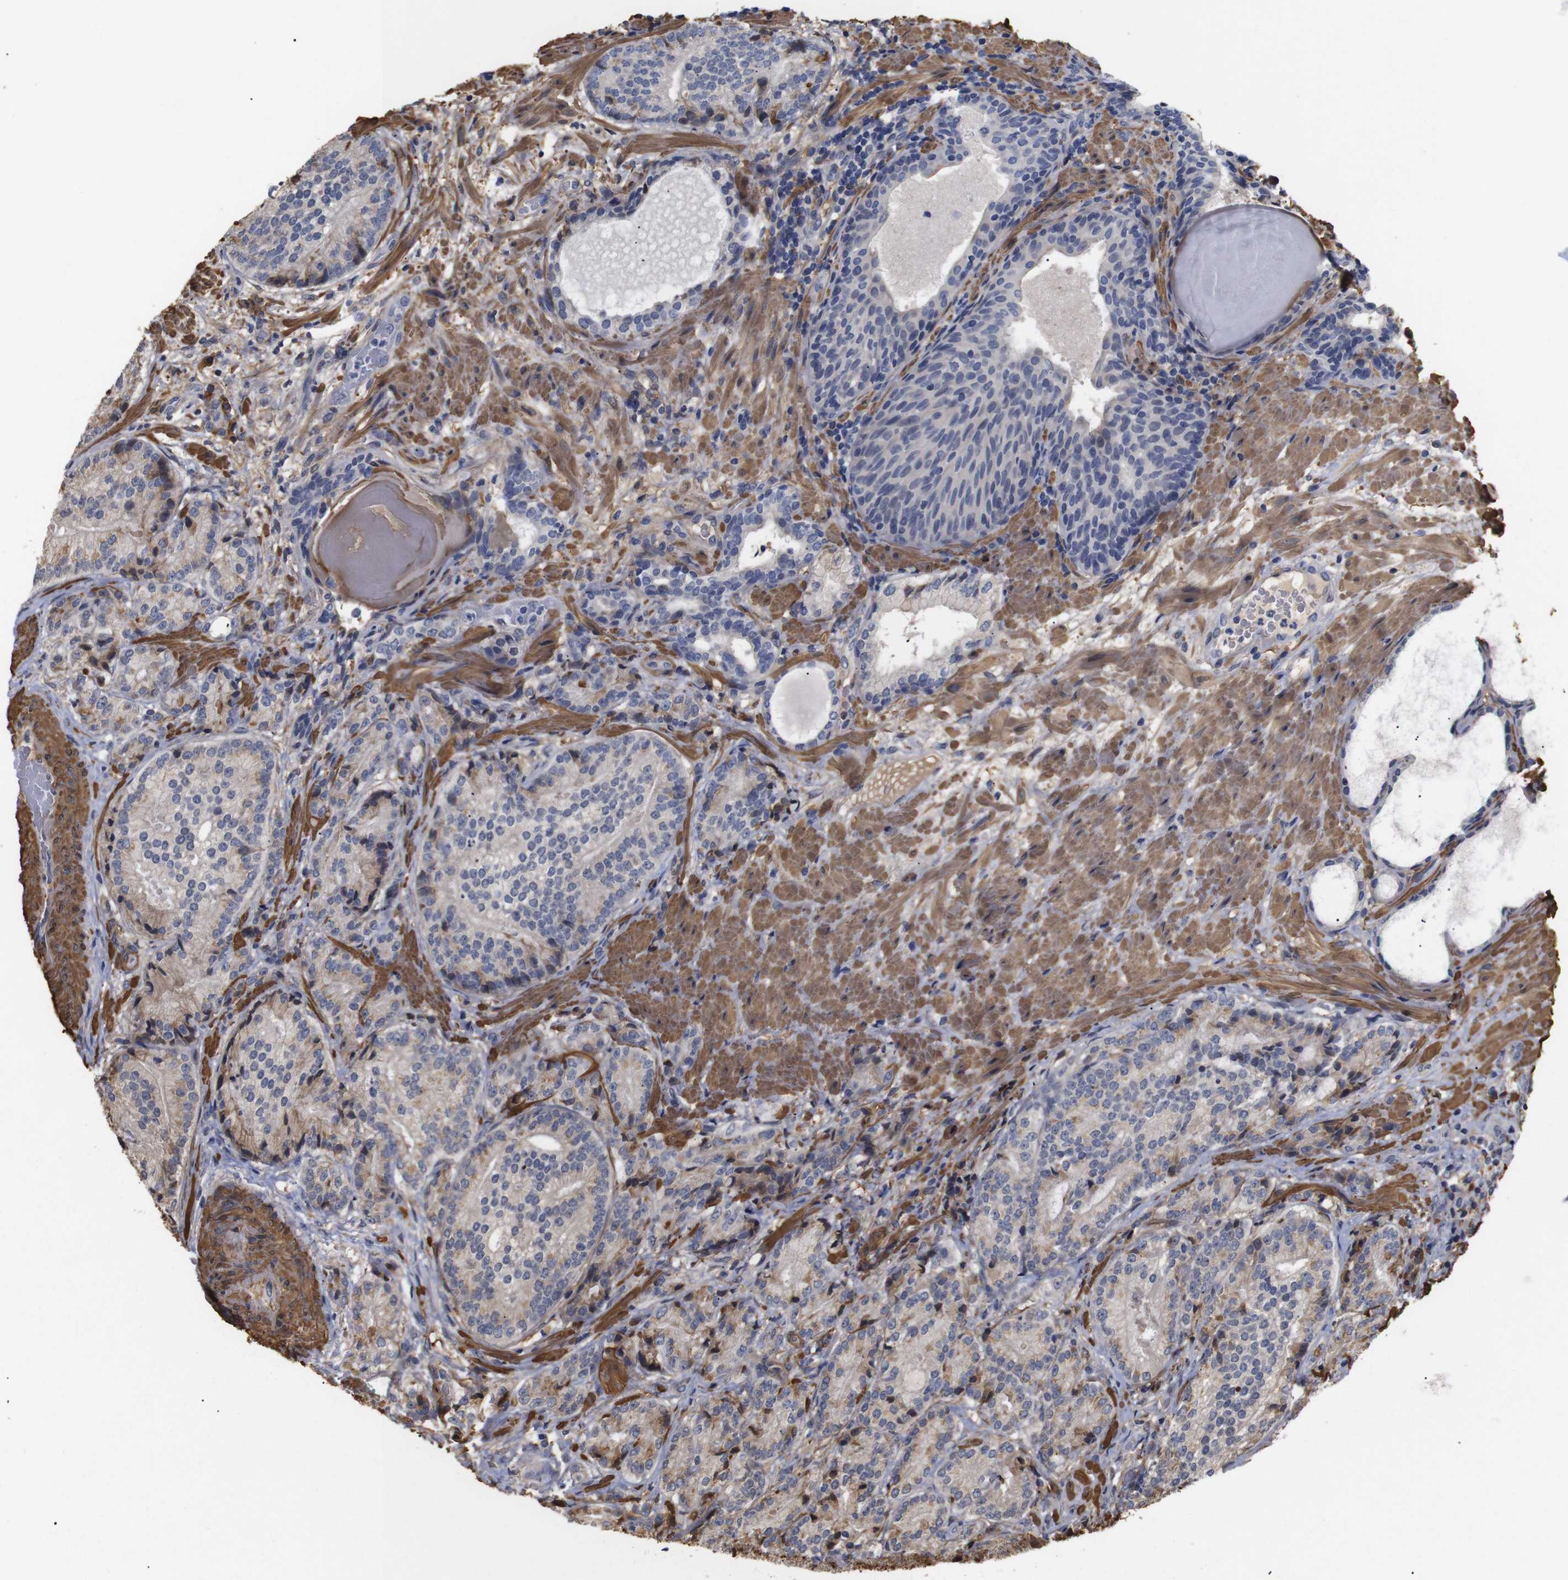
{"staining": {"intensity": "moderate", "quantity": ">75%", "location": "cytoplasmic/membranous"}, "tissue": "prostate cancer", "cell_type": "Tumor cells", "image_type": "cancer", "snomed": [{"axis": "morphology", "description": "Adenocarcinoma, High grade"}, {"axis": "topography", "description": "Prostate"}], "caption": "An image of human prostate cancer stained for a protein exhibits moderate cytoplasmic/membranous brown staining in tumor cells.", "gene": "PDLIM5", "patient": {"sex": "male", "age": 61}}